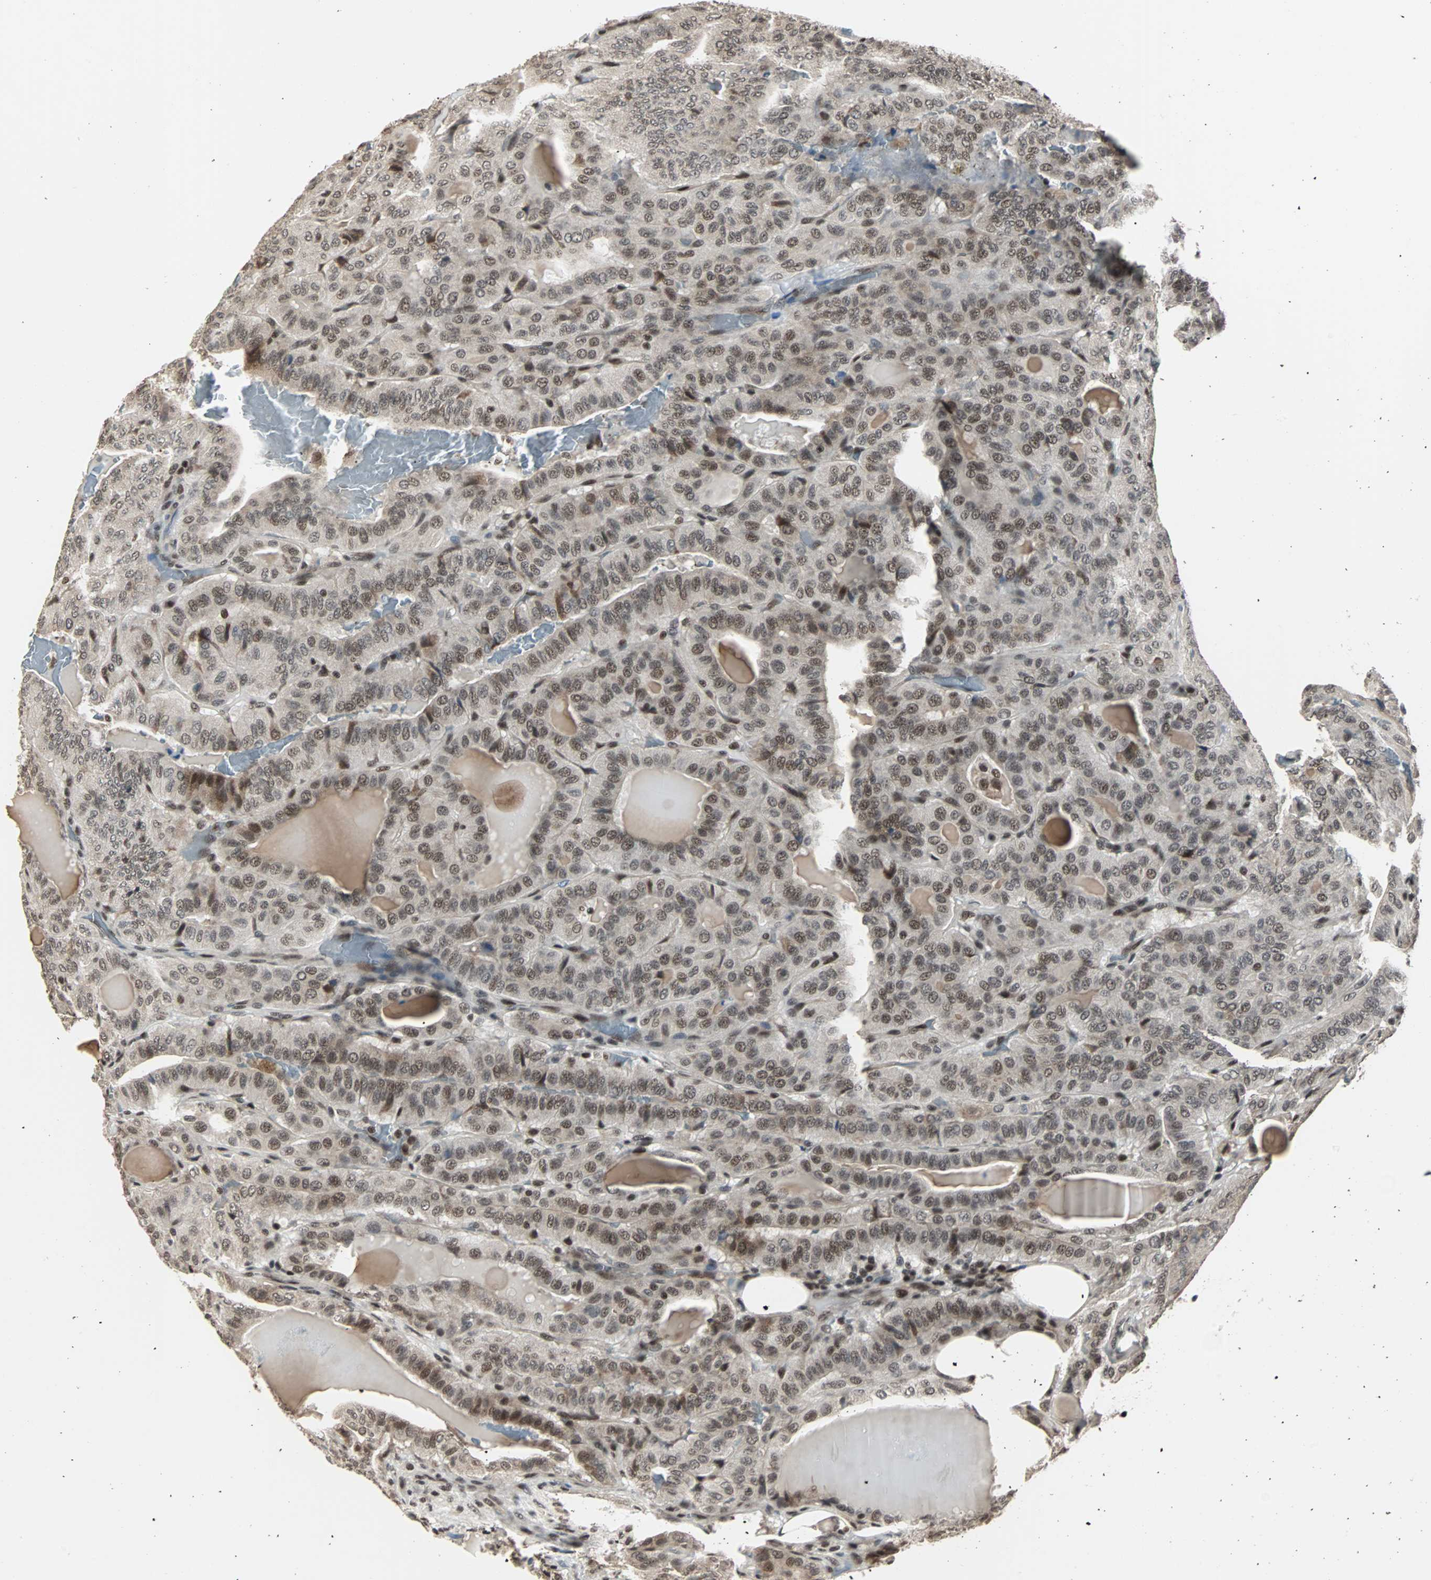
{"staining": {"intensity": "moderate", "quantity": ">75%", "location": "nuclear"}, "tissue": "thyroid cancer", "cell_type": "Tumor cells", "image_type": "cancer", "snomed": [{"axis": "morphology", "description": "Papillary adenocarcinoma, NOS"}, {"axis": "topography", "description": "Thyroid gland"}], "caption": "A photomicrograph of human papillary adenocarcinoma (thyroid) stained for a protein displays moderate nuclear brown staining in tumor cells.", "gene": "TERF2IP", "patient": {"sex": "male", "age": 77}}